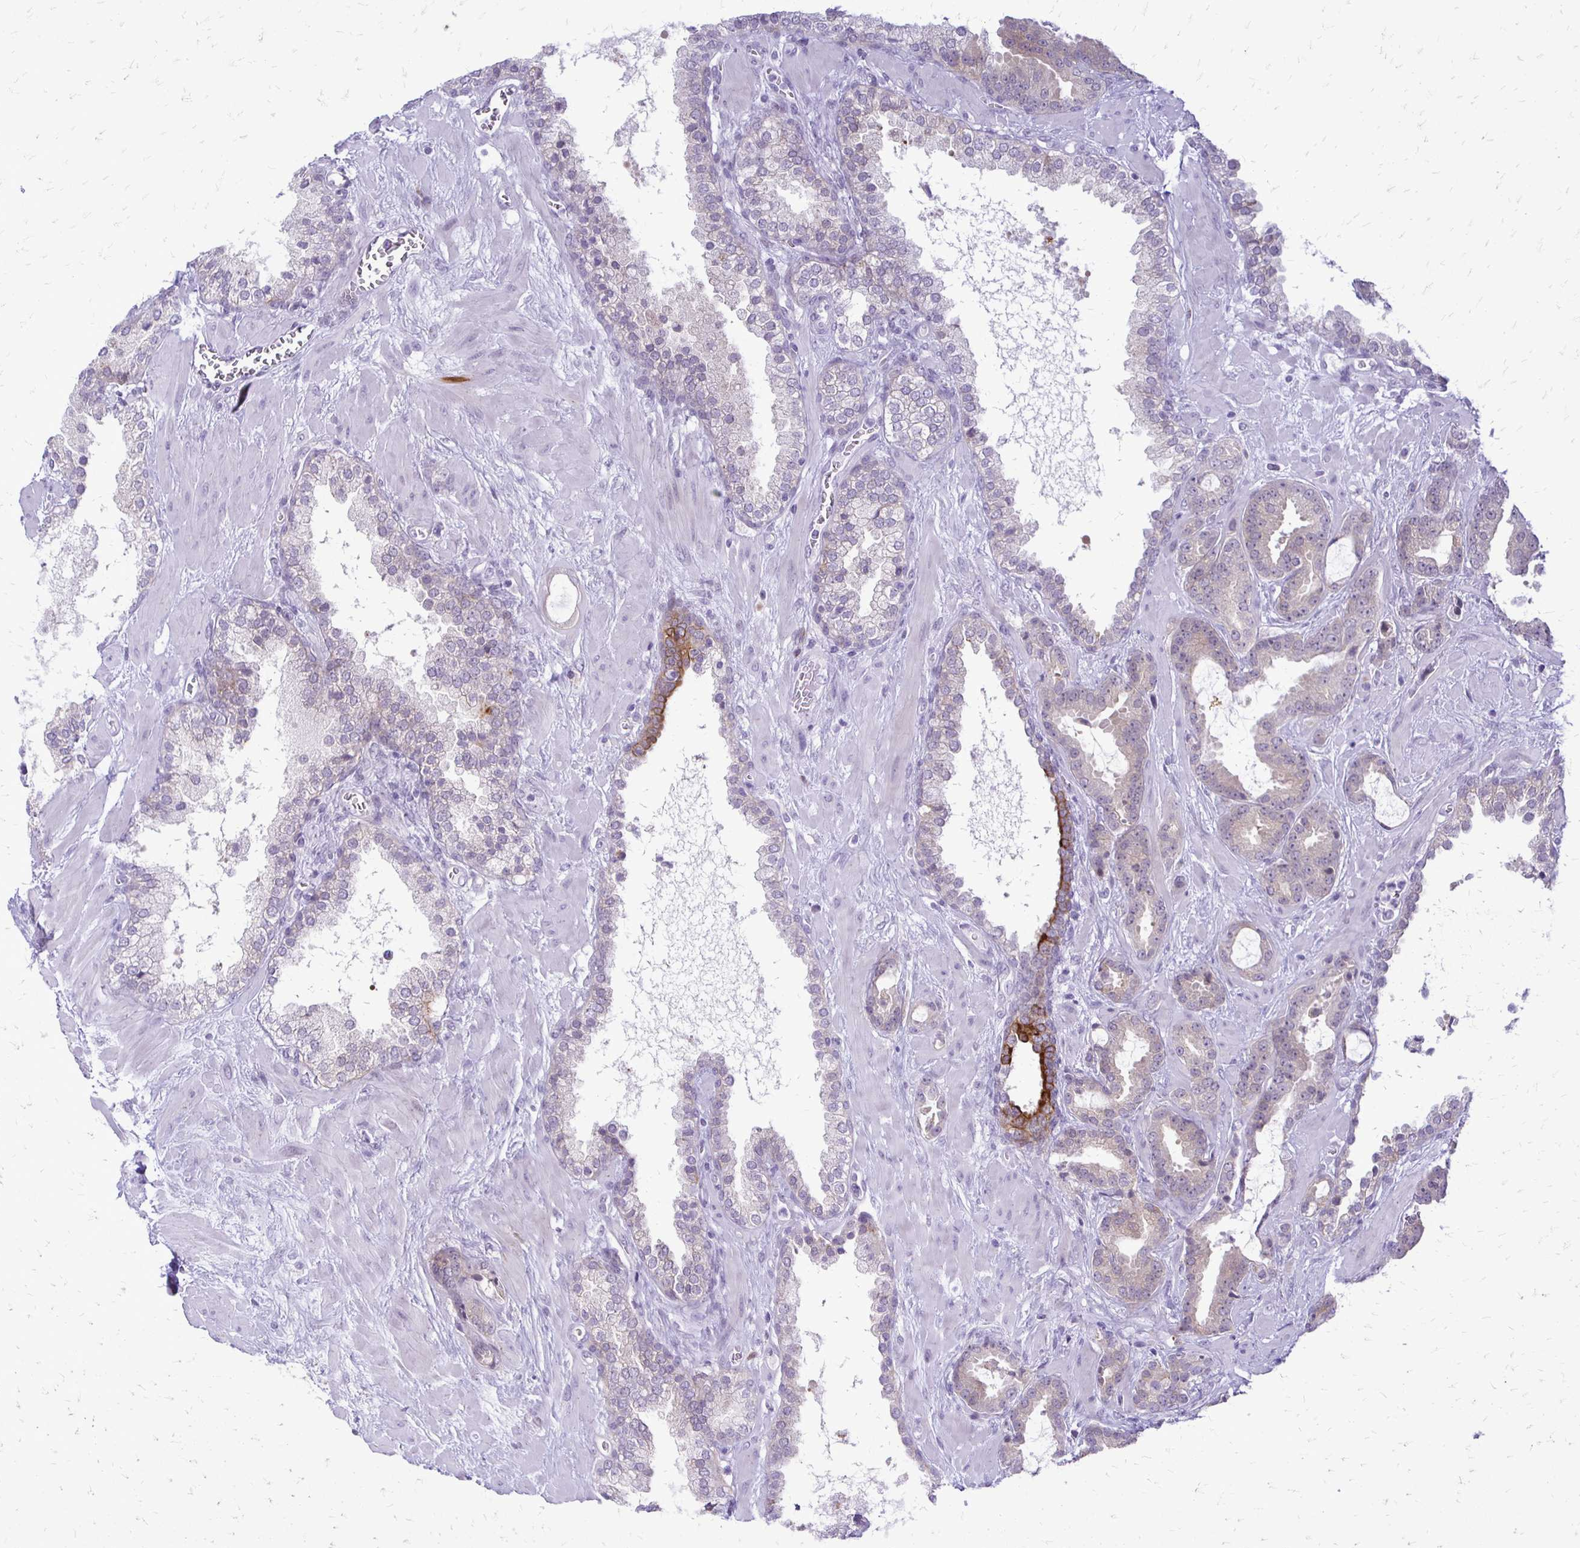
{"staining": {"intensity": "weak", "quantity": "25%-75%", "location": "cytoplasmic/membranous"}, "tissue": "prostate cancer", "cell_type": "Tumor cells", "image_type": "cancer", "snomed": [{"axis": "morphology", "description": "Adenocarcinoma, Low grade"}, {"axis": "topography", "description": "Prostate"}], "caption": "IHC photomicrograph of prostate adenocarcinoma (low-grade) stained for a protein (brown), which displays low levels of weak cytoplasmic/membranous positivity in approximately 25%-75% of tumor cells.", "gene": "EPYC", "patient": {"sex": "male", "age": 62}}